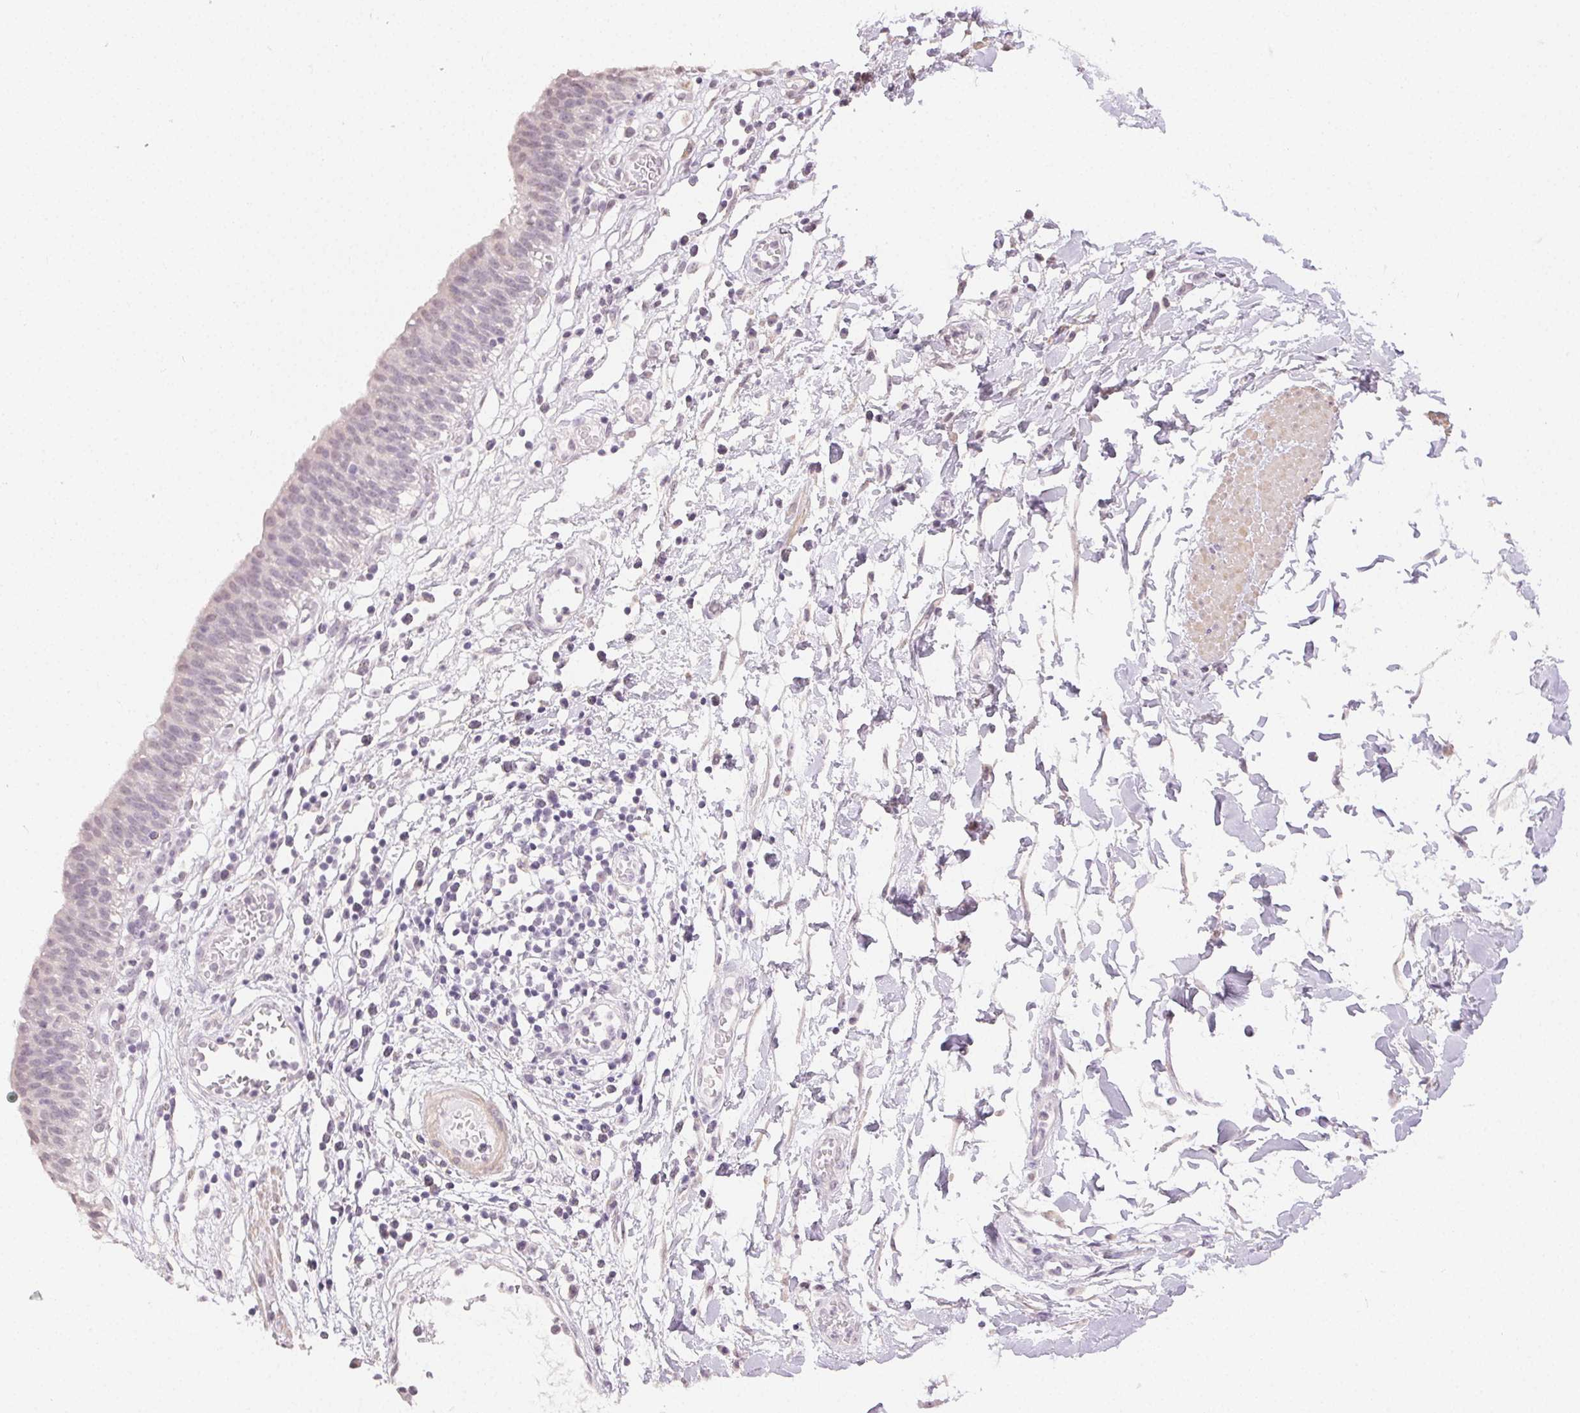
{"staining": {"intensity": "negative", "quantity": "none", "location": "none"}, "tissue": "urinary bladder", "cell_type": "Urothelial cells", "image_type": "normal", "snomed": [{"axis": "morphology", "description": "Normal tissue, NOS"}, {"axis": "topography", "description": "Urinary bladder"}], "caption": "An image of urinary bladder stained for a protein exhibits no brown staining in urothelial cells. Nuclei are stained in blue.", "gene": "TMEM174", "patient": {"sex": "male", "age": 64}}